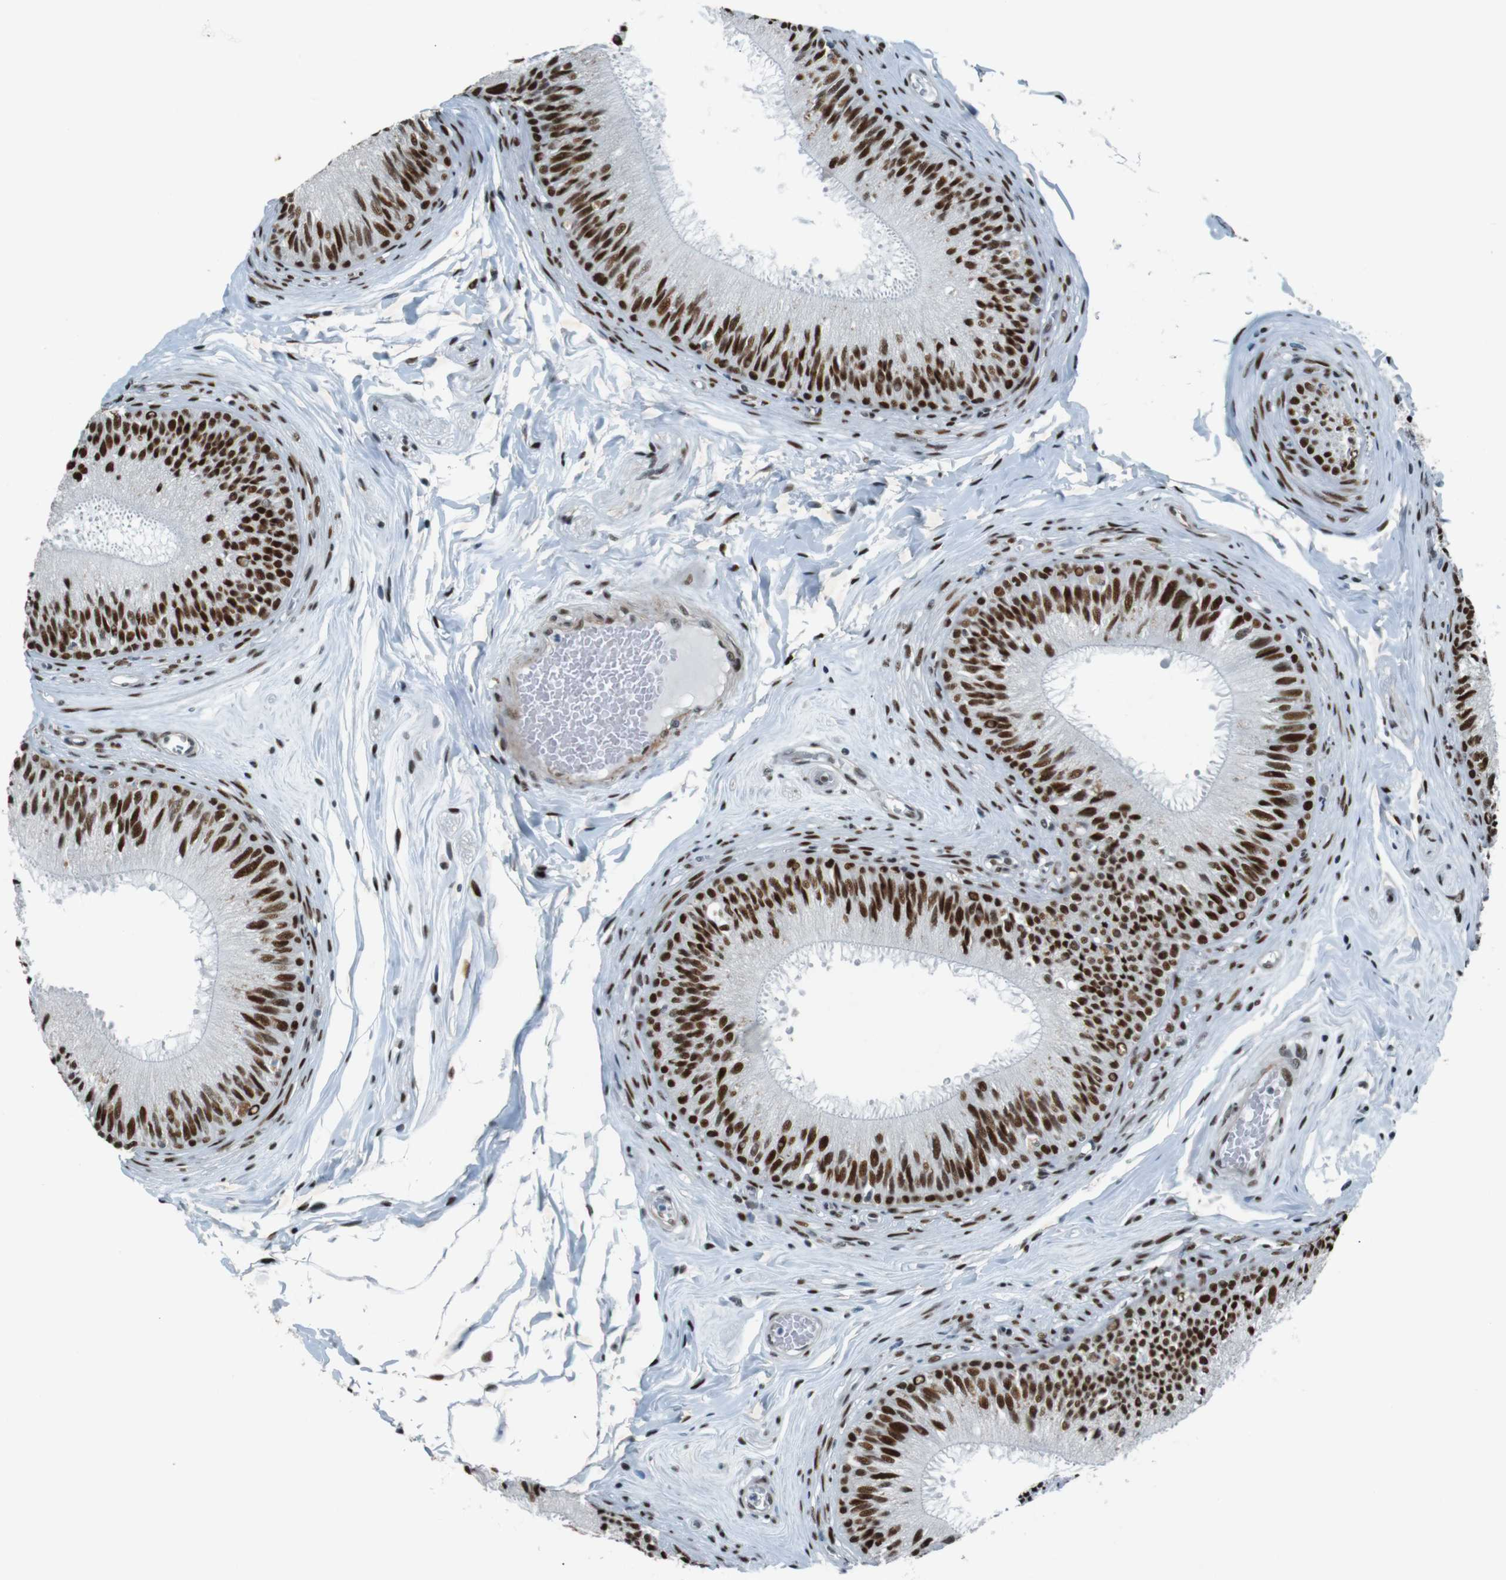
{"staining": {"intensity": "strong", "quantity": ">75%", "location": "nuclear"}, "tissue": "epididymis", "cell_type": "Glandular cells", "image_type": "normal", "snomed": [{"axis": "morphology", "description": "Normal tissue, NOS"}, {"axis": "topography", "description": "Testis"}, {"axis": "topography", "description": "Epididymis"}], "caption": "The micrograph exhibits immunohistochemical staining of benign epididymis. There is strong nuclear expression is present in about >75% of glandular cells. (IHC, brightfield microscopy, high magnification).", "gene": "HEXIM1", "patient": {"sex": "male", "age": 36}}